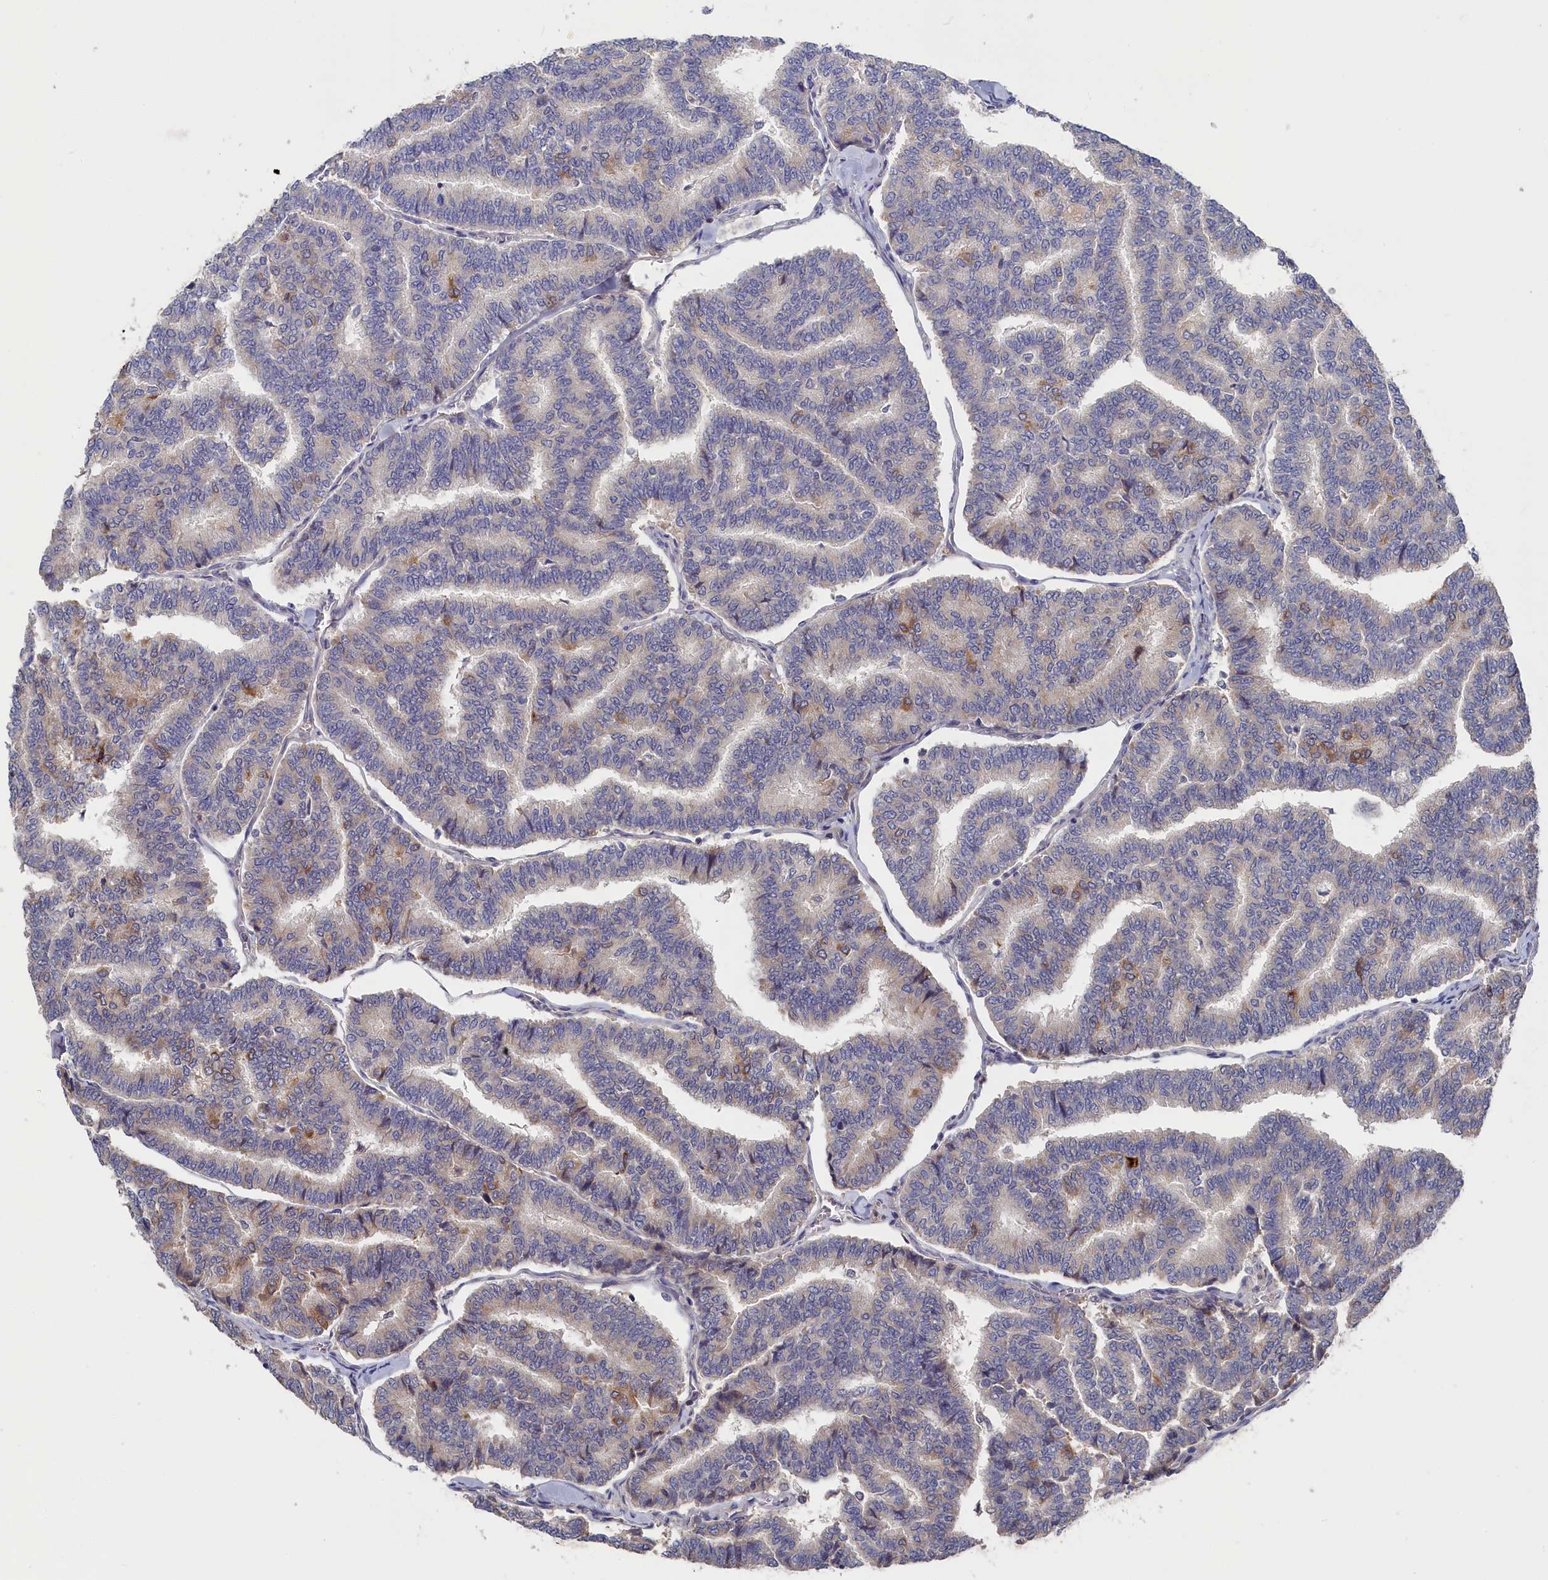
{"staining": {"intensity": "weak", "quantity": "<25%", "location": "cytoplasmic/membranous"}, "tissue": "thyroid cancer", "cell_type": "Tumor cells", "image_type": "cancer", "snomed": [{"axis": "morphology", "description": "Papillary adenocarcinoma, NOS"}, {"axis": "topography", "description": "Thyroid gland"}], "caption": "Protein analysis of papillary adenocarcinoma (thyroid) reveals no significant staining in tumor cells.", "gene": "CYB5D2", "patient": {"sex": "female", "age": 35}}